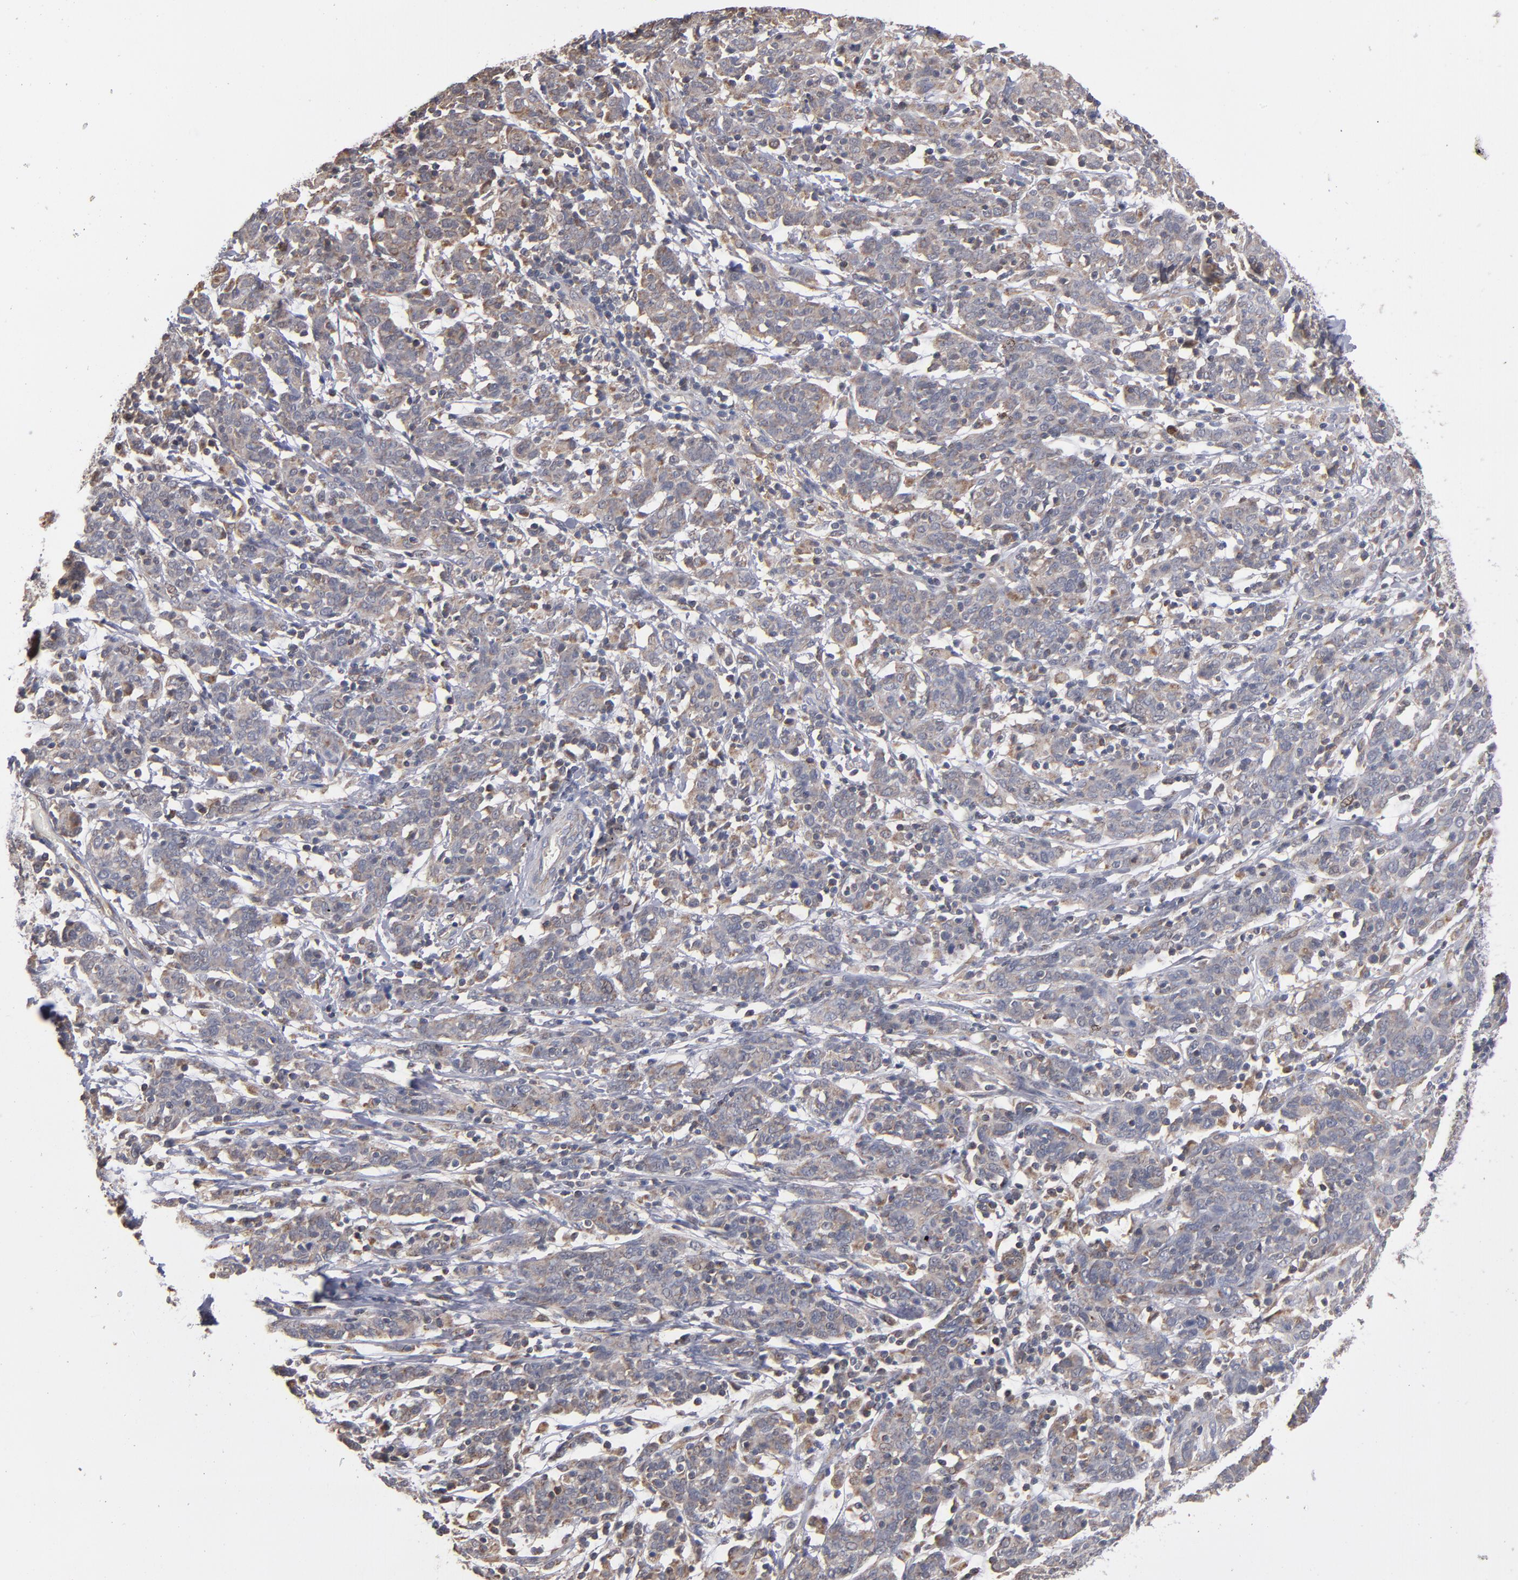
{"staining": {"intensity": "weak", "quantity": ">75%", "location": "cytoplasmic/membranous"}, "tissue": "cervical cancer", "cell_type": "Tumor cells", "image_type": "cancer", "snomed": [{"axis": "morphology", "description": "Normal tissue, NOS"}, {"axis": "morphology", "description": "Squamous cell carcinoma, NOS"}, {"axis": "topography", "description": "Cervix"}], "caption": "The immunohistochemical stain highlights weak cytoplasmic/membranous expression in tumor cells of cervical cancer tissue.", "gene": "MIPOL1", "patient": {"sex": "female", "age": 67}}